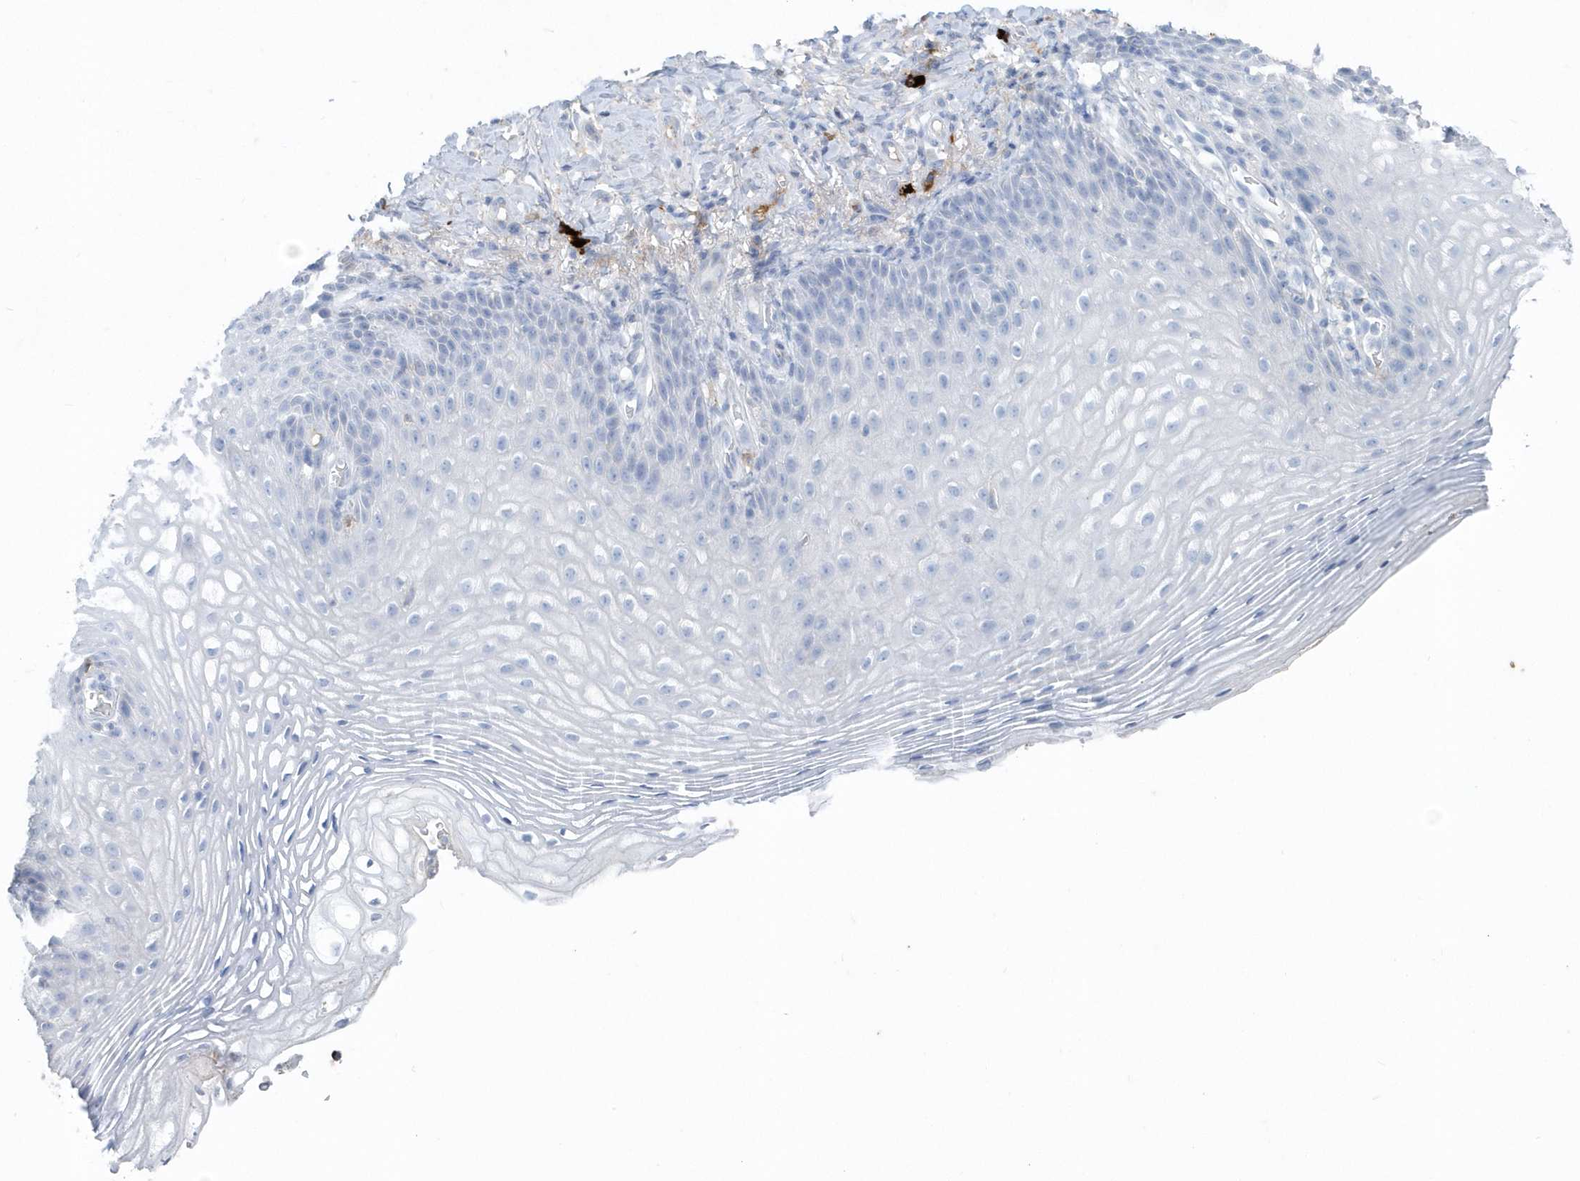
{"staining": {"intensity": "negative", "quantity": "none", "location": "none"}, "tissue": "vagina", "cell_type": "Squamous epithelial cells", "image_type": "normal", "snomed": [{"axis": "morphology", "description": "Normal tissue, NOS"}, {"axis": "topography", "description": "Vagina"}], "caption": "Histopathology image shows no protein expression in squamous epithelial cells of benign vagina. (Stains: DAB IHC with hematoxylin counter stain, Microscopy: brightfield microscopy at high magnification).", "gene": "JCHAIN", "patient": {"sex": "female", "age": 60}}